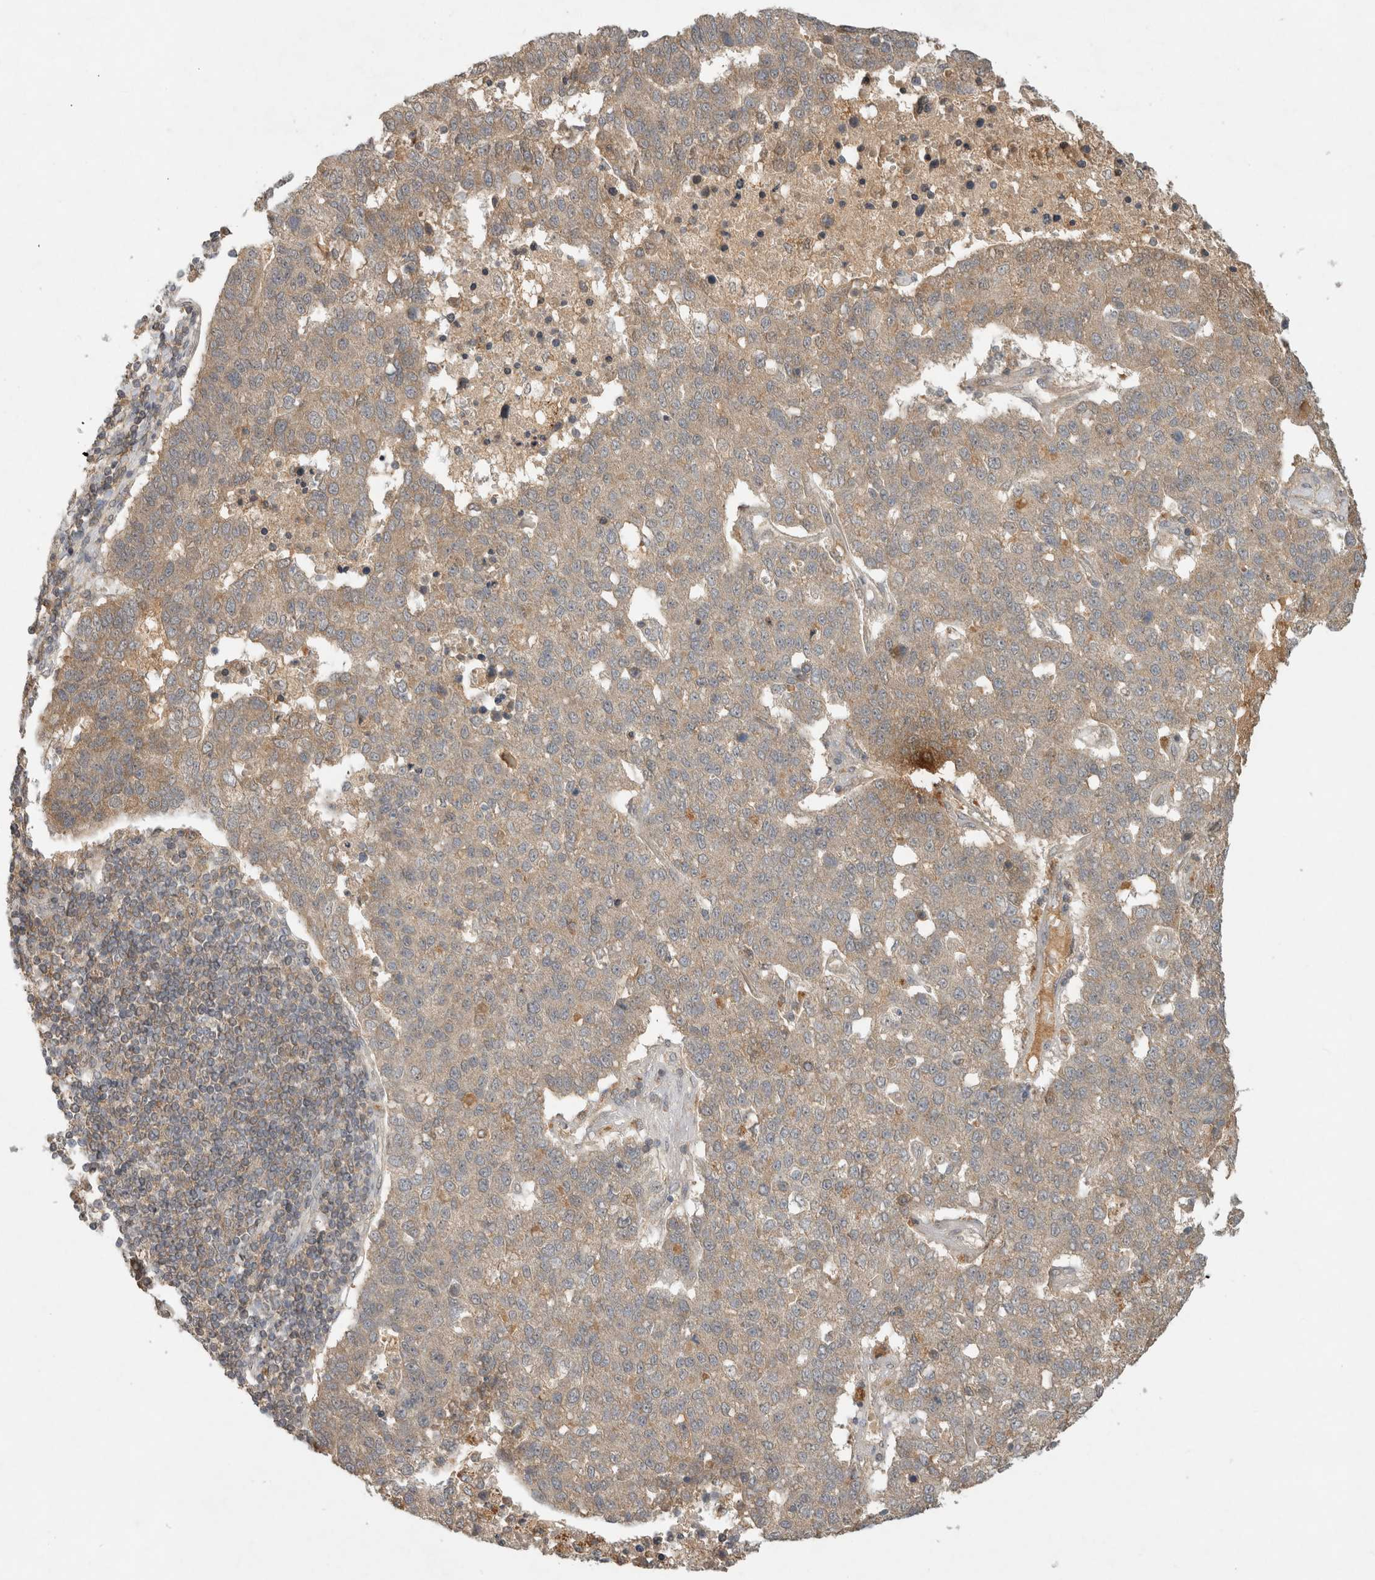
{"staining": {"intensity": "weak", "quantity": ">75%", "location": "cytoplasmic/membranous"}, "tissue": "pancreatic cancer", "cell_type": "Tumor cells", "image_type": "cancer", "snomed": [{"axis": "morphology", "description": "Adenocarcinoma, NOS"}, {"axis": "topography", "description": "Pancreas"}], "caption": "The image exhibits immunohistochemical staining of pancreatic cancer. There is weak cytoplasmic/membranous staining is identified in about >75% of tumor cells.", "gene": "LOXL2", "patient": {"sex": "female", "age": 61}}